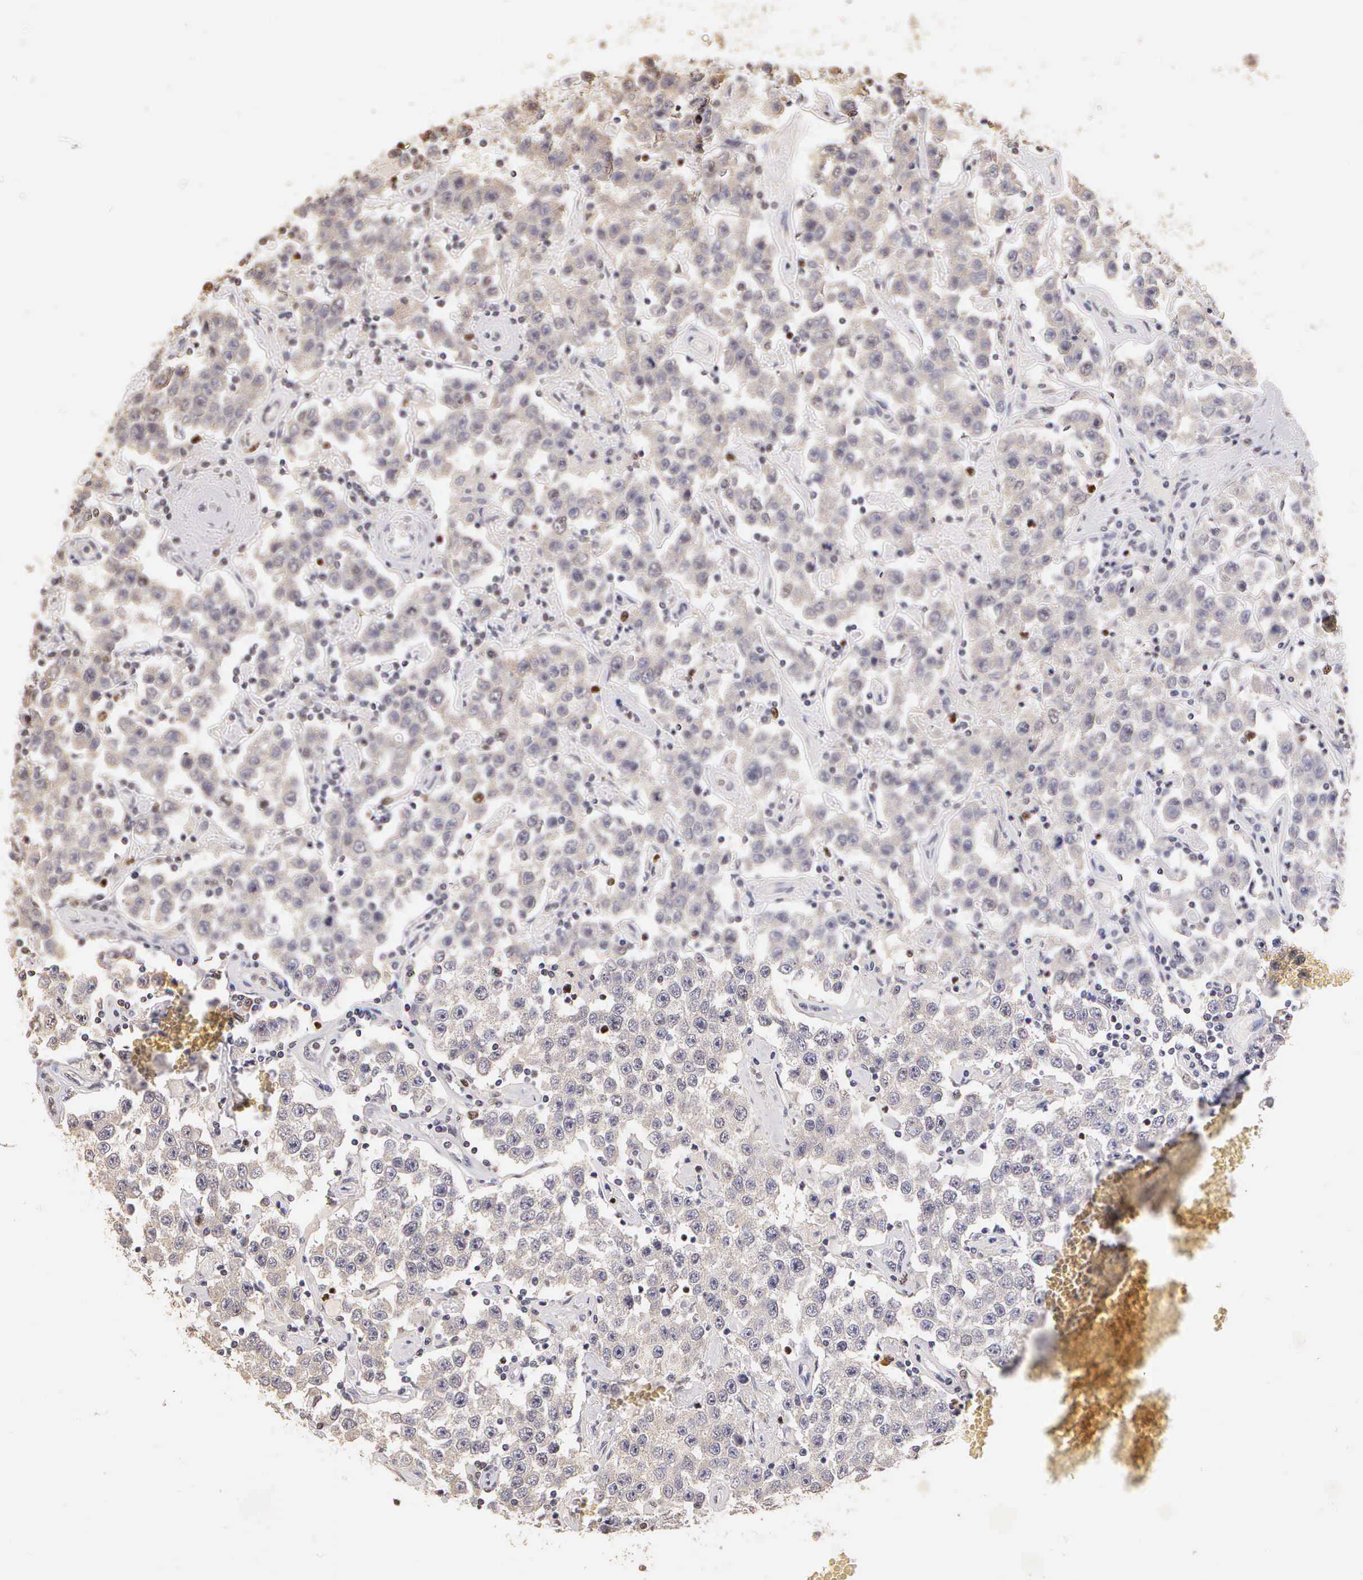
{"staining": {"intensity": "negative", "quantity": "none", "location": "none"}, "tissue": "testis cancer", "cell_type": "Tumor cells", "image_type": "cancer", "snomed": [{"axis": "morphology", "description": "Seminoma, NOS"}, {"axis": "topography", "description": "Testis"}], "caption": "Tumor cells are negative for brown protein staining in testis seminoma.", "gene": "MKI67", "patient": {"sex": "male", "age": 52}}